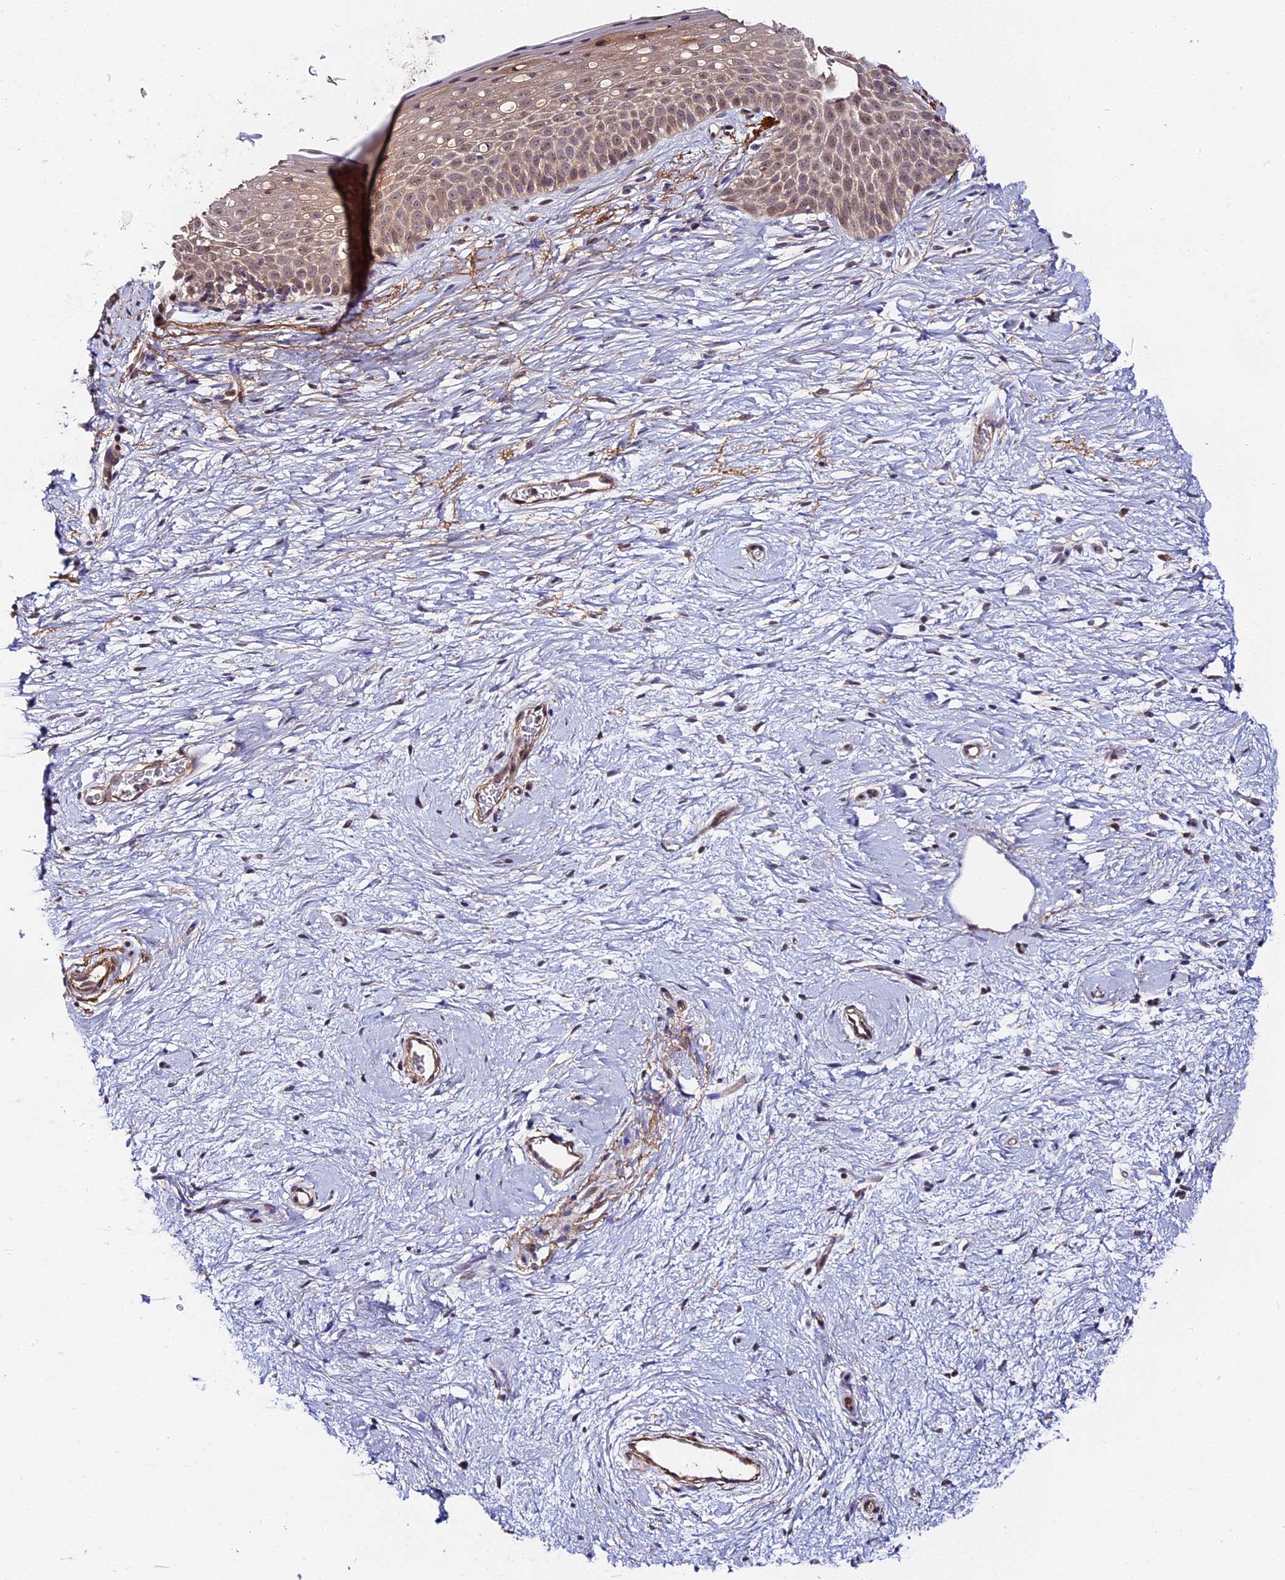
{"staining": {"intensity": "moderate", "quantity": ">75%", "location": "cytoplasmic/membranous,nuclear"}, "tissue": "cervix", "cell_type": "Glandular cells", "image_type": "normal", "snomed": [{"axis": "morphology", "description": "Normal tissue, NOS"}, {"axis": "topography", "description": "Cervix"}], "caption": "Immunohistochemistry (IHC) (DAB (3,3'-diaminobenzidine)) staining of unremarkable cervix reveals moderate cytoplasmic/membranous,nuclear protein positivity in about >75% of glandular cells. The staining is performed using DAB brown chromogen to label protein expression. The nuclei are counter-stained blue using hematoxylin.", "gene": "IMPACT", "patient": {"sex": "female", "age": 57}}